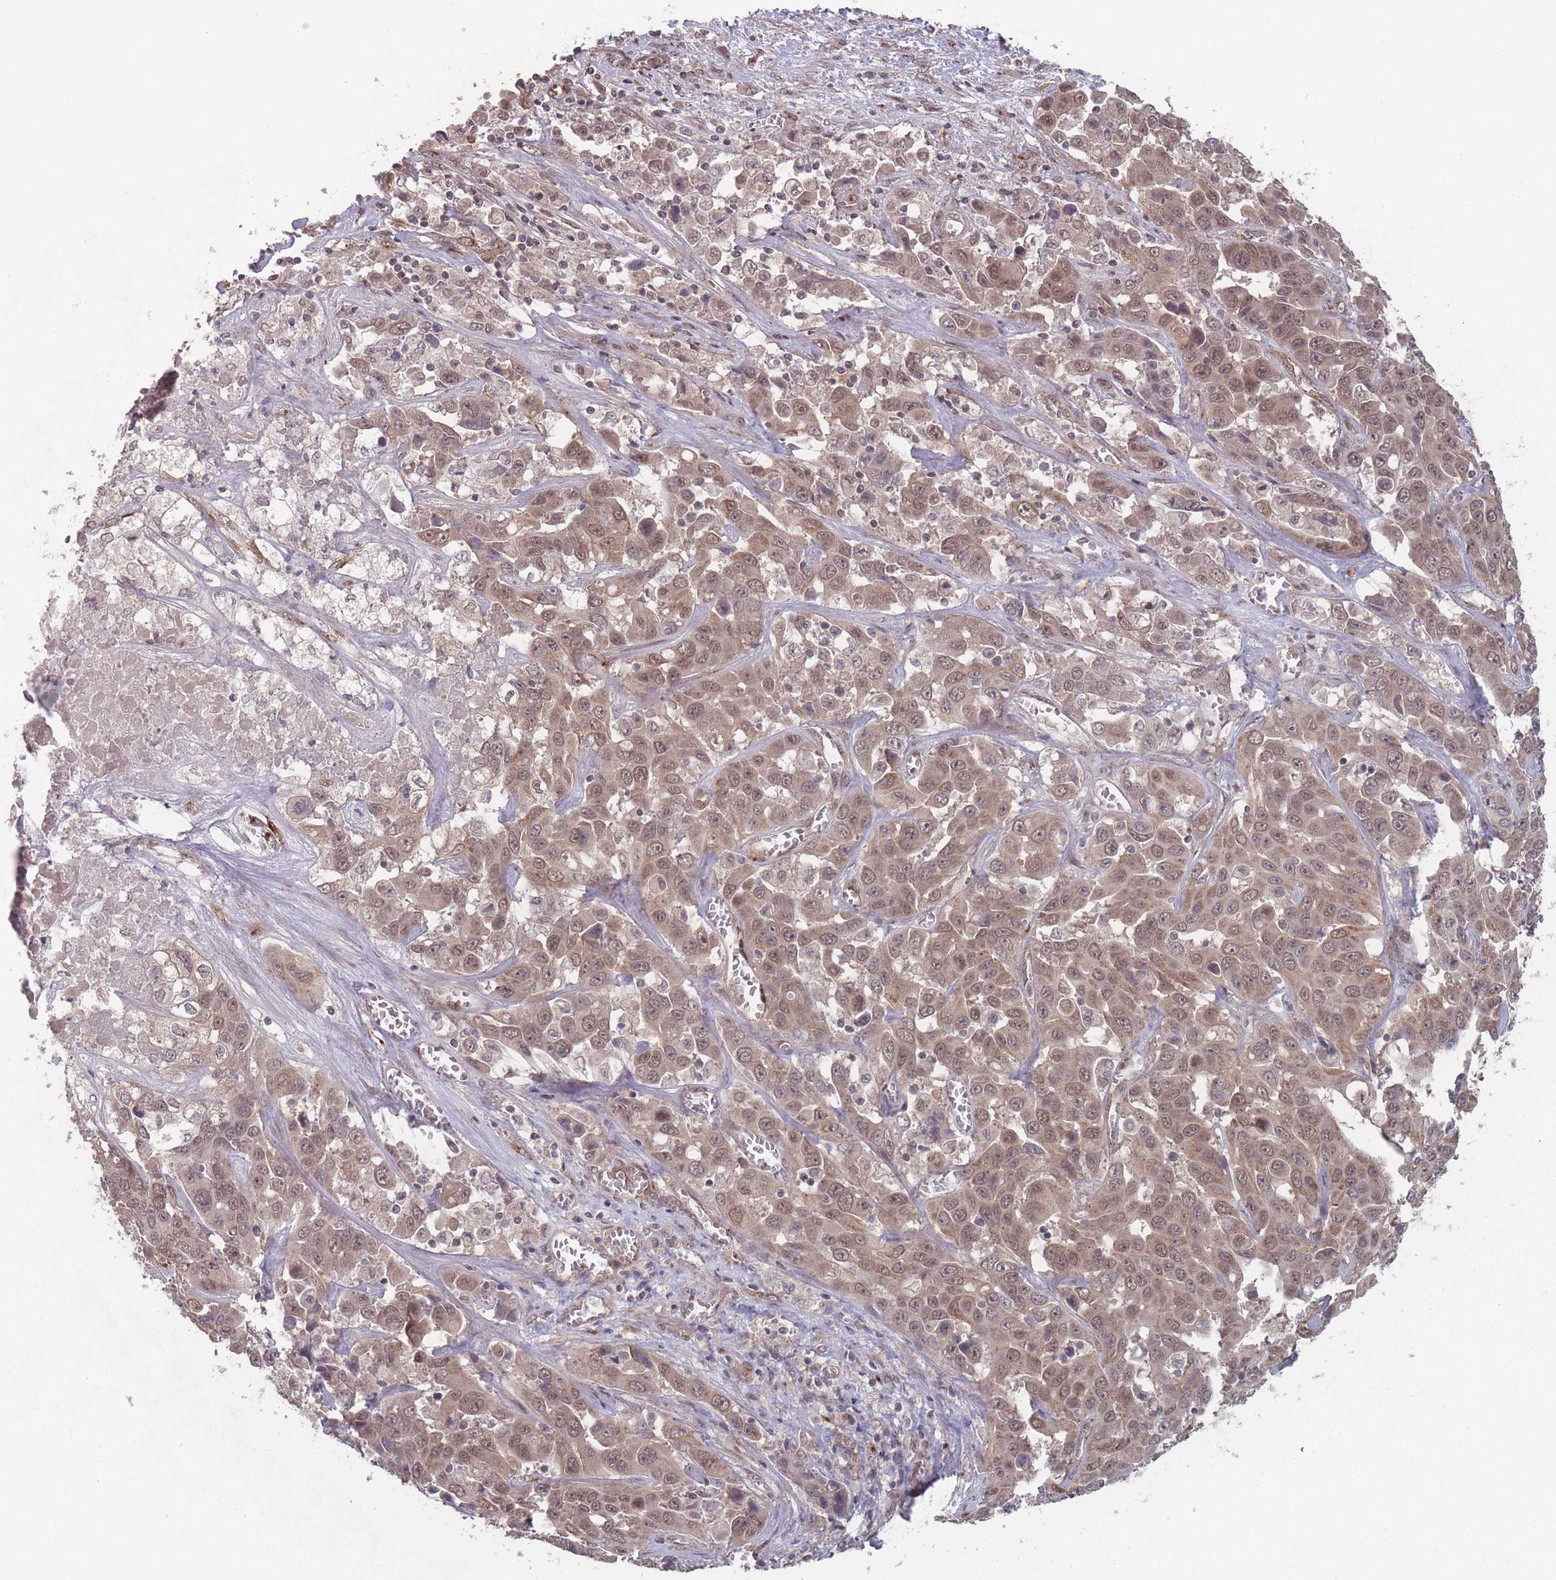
{"staining": {"intensity": "moderate", "quantity": ">75%", "location": "cytoplasmic/membranous,nuclear"}, "tissue": "liver cancer", "cell_type": "Tumor cells", "image_type": "cancer", "snomed": [{"axis": "morphology", "description": "Cholangiocarcinoma"}, {"axis": "topography", "description": "Liver"}], "caption": "There is medium levels of moderate cytoplasmic/membranous and nuclear positivity in tumor cells of liver cholangiocarcinoma, as demonstrated by immunohistochemical staining (brown color).", "gene": "CNTRL", "patient": {"sex": "female", "age": 52}}